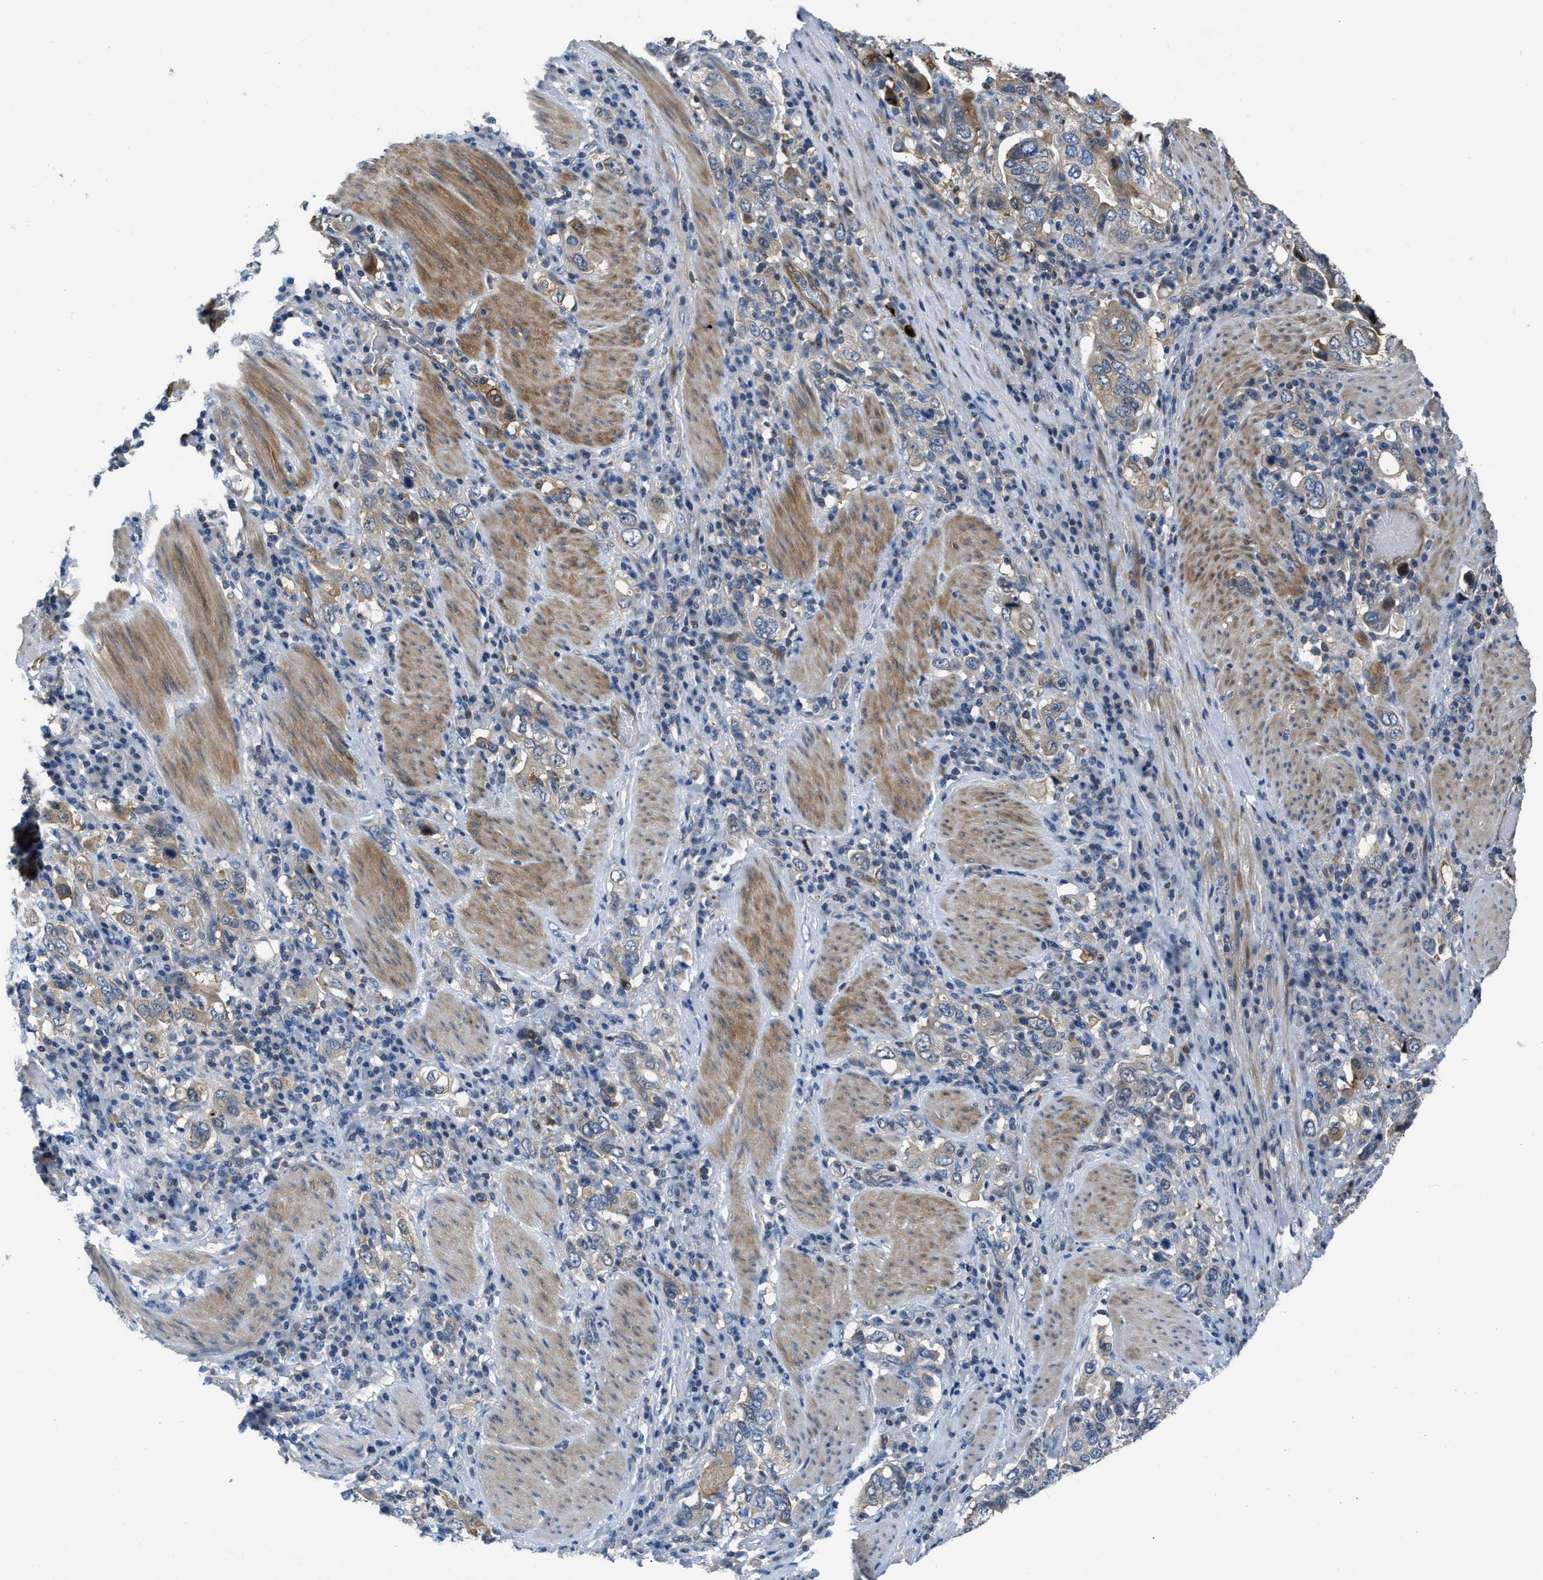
{"staining": {"intensity": "moderate", "quantity": "<25%", "location": "cytoplasmic/membranous"}, "tissue": "stomach cancer", "cell_type": "Tumor cells", "image_type": "cancer", "snomed": [{"axis": "morphology", "description": "Adenocarcinoma, NOS"}, {"axis": "topography", "description": "Stomach, upper"}], "caption": "High-power microscopy captured an immunohistochemistry image of stomach adenocarcinoma, revealing moderate cytoplasmic/membranous staining in approximately <25% of tumor cells.", "gene": "PFKP", "patient": {"sex": "male", "age": 62}}